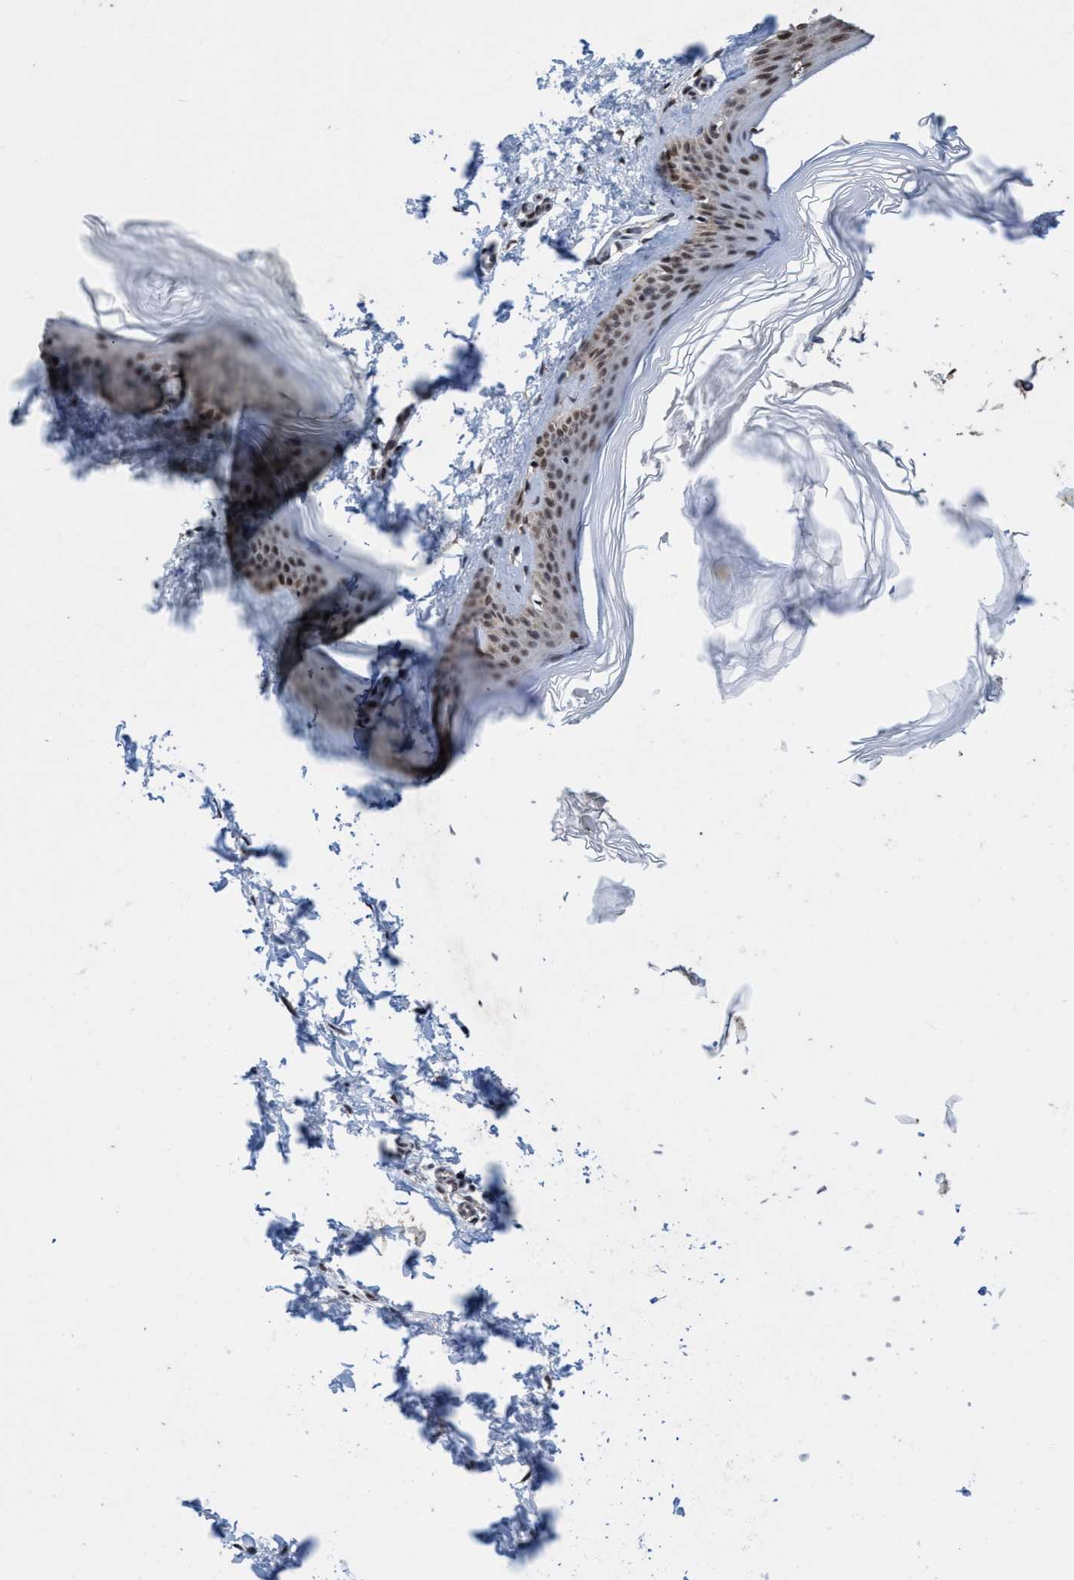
{"staining": {"intensity": "strong", "quantity": ">75%", "location": "nuclear"}, "tissue": "skin", "cell_type": "Fibroblasts", "image_type": "normal", "snomed": [{"axis": "morphology", "description": "Normal tissue, NOS"}, {"axis": "topography", "description": "Skin"}], "caption": "Immunohistochemical staining of unremarkable human skin shows high levels of strong nuclear expression in about >75% of fibroblasts. (DAB (3,3'-diaminobenzidine) = brown stain, brightfield microscopy at high magnification).", "gene": "GLT6D1", "patient": {"sex": "female", "age": 27}}